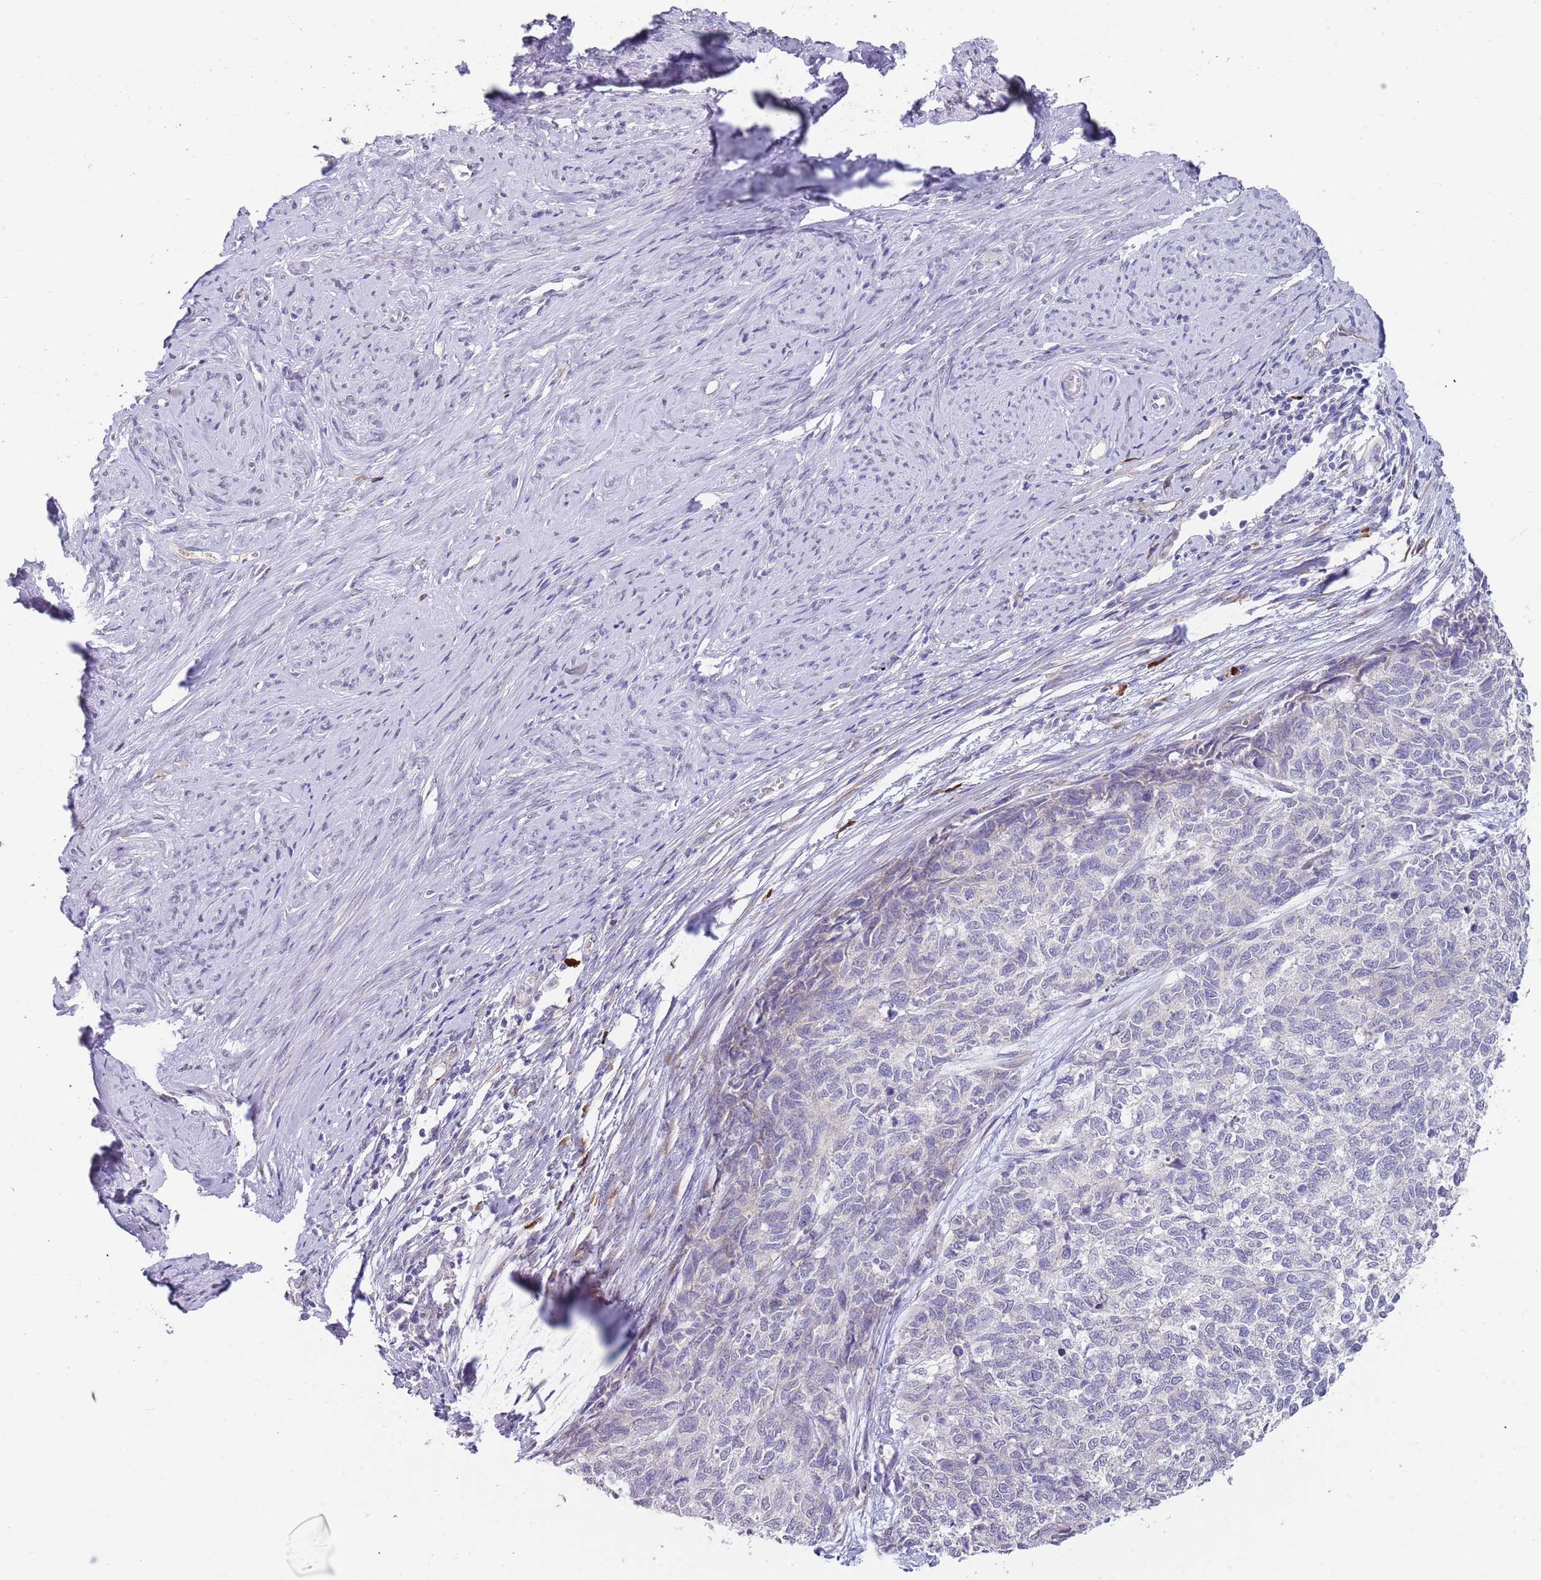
{"staining": {"intensity": "negative", "quantity": "none", "location": "none"}, "tissue": "cervical cancer", "cell_type": "Tumor cells", "image_type": "cancer", "snomed": [{"axis": "morphology", "description": "Squamous cell carcinoma, NOS"}, {"axis": "topography", "description": "Cervix"}], "caption": "An immunohistochemistry (IHC) micrograph of cervical cancer is shown. There is no staining in tumor cells of cervical cancer.", "gene": "TNRC6C", "patient": {"sex": "female", "age": 63}}